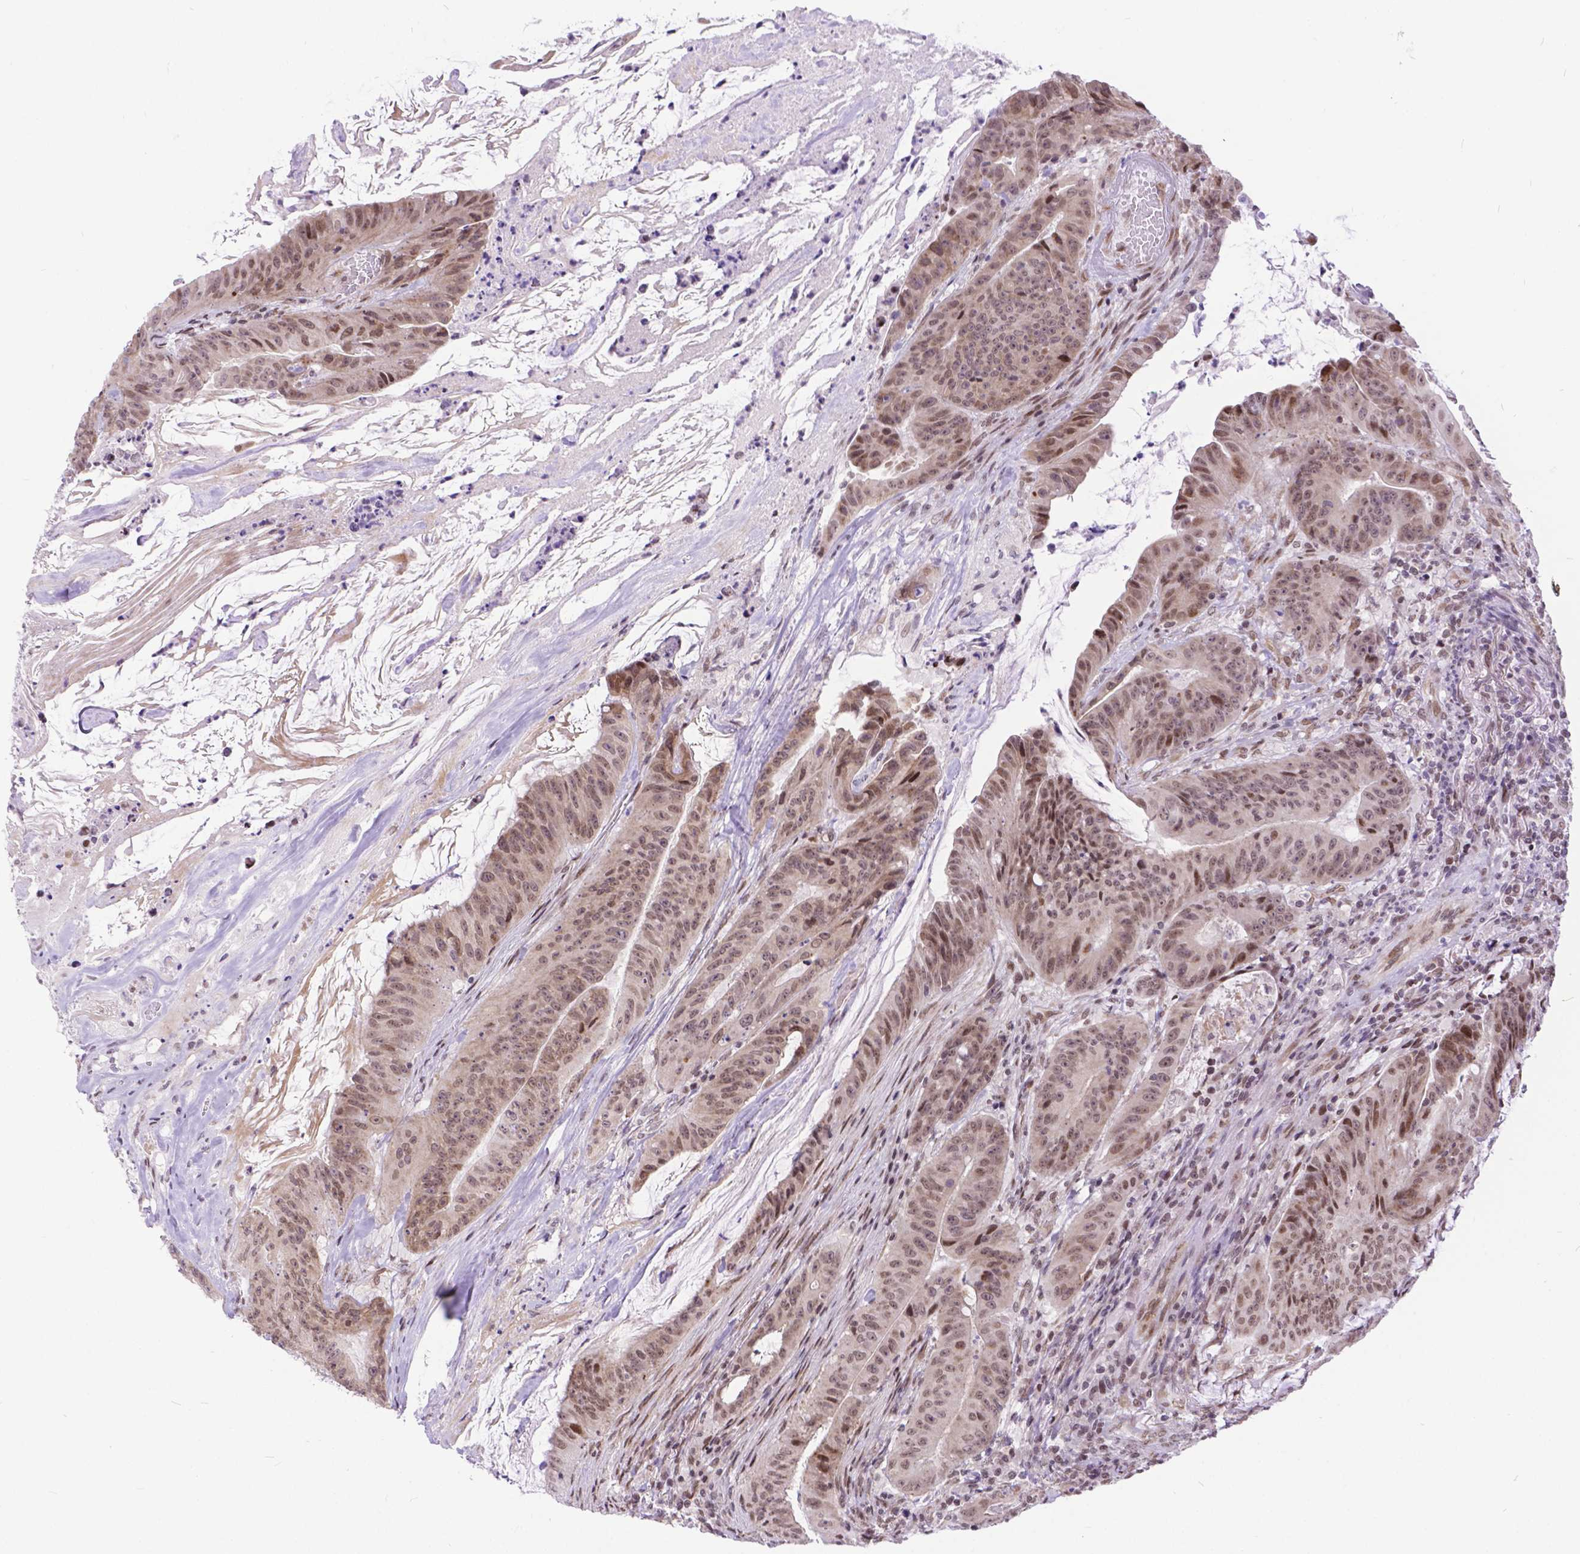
{"staining": {"intensity": "weak", "quantity": ">75%", "location": "cytoplasmic/membranous,nuclear"}, "tissue": "colorectal cancer", "cell_type": "Tumor cells", "image_type": "cancer", "snomed": [{"axis": "morphology", "description": "Adenocarcinoma, NOS"}, {"axis": "topography", "description": "Colon"}], "caption": "The image displays staining of adenocarcinoma (colorectal), revealing weak cytoplasmic/membranous and nuclear protein expression (brown color) within tumor cells.", "gene": "FAM124B", "patient": {"sex": "male", "age": 33}}